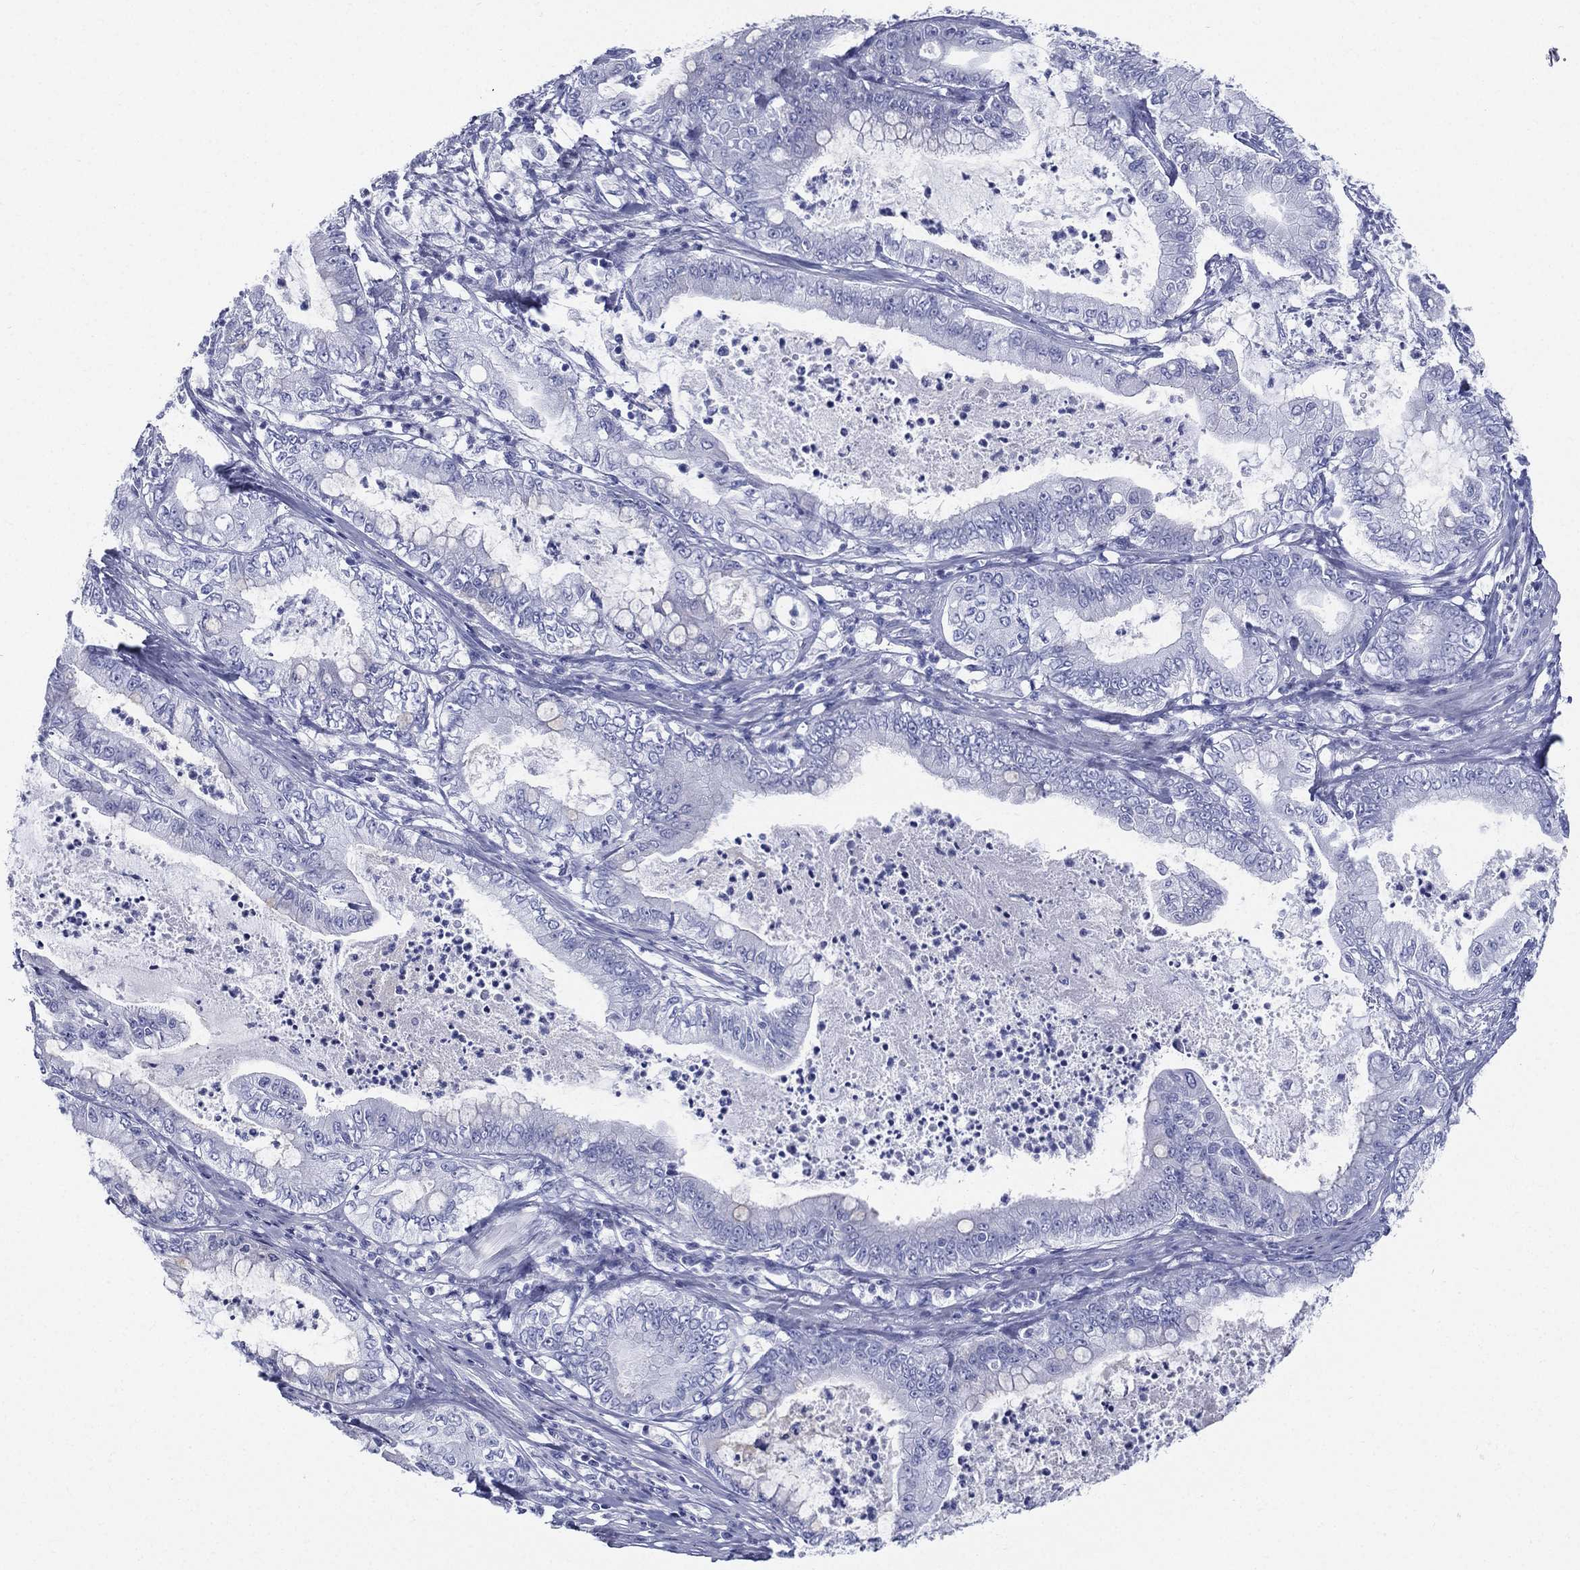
{"staining": {"intensity": "negative", "quantity": "none", "location": "none"}, "tissue": "pancreatic cancer", "cell_type": "Tumor cells", "image_type": "cancer", "snomed": [{"axis": "morphology", "description": "Adenocarcinoma, NOS"}, {"axis": "topography", "description": "Pancreas"}], "caption": "Image shows no significant protein positivity in tumor cells of adenocarcinoma (pancreatic). The staining was performed using DAB to visualize the protein expression in brown, while the nuclei were stained in blue with hematoxylin (Magnification: 20x).", "gene": "RSPH4A", "patient": {"sex": "male", "age": 71}}